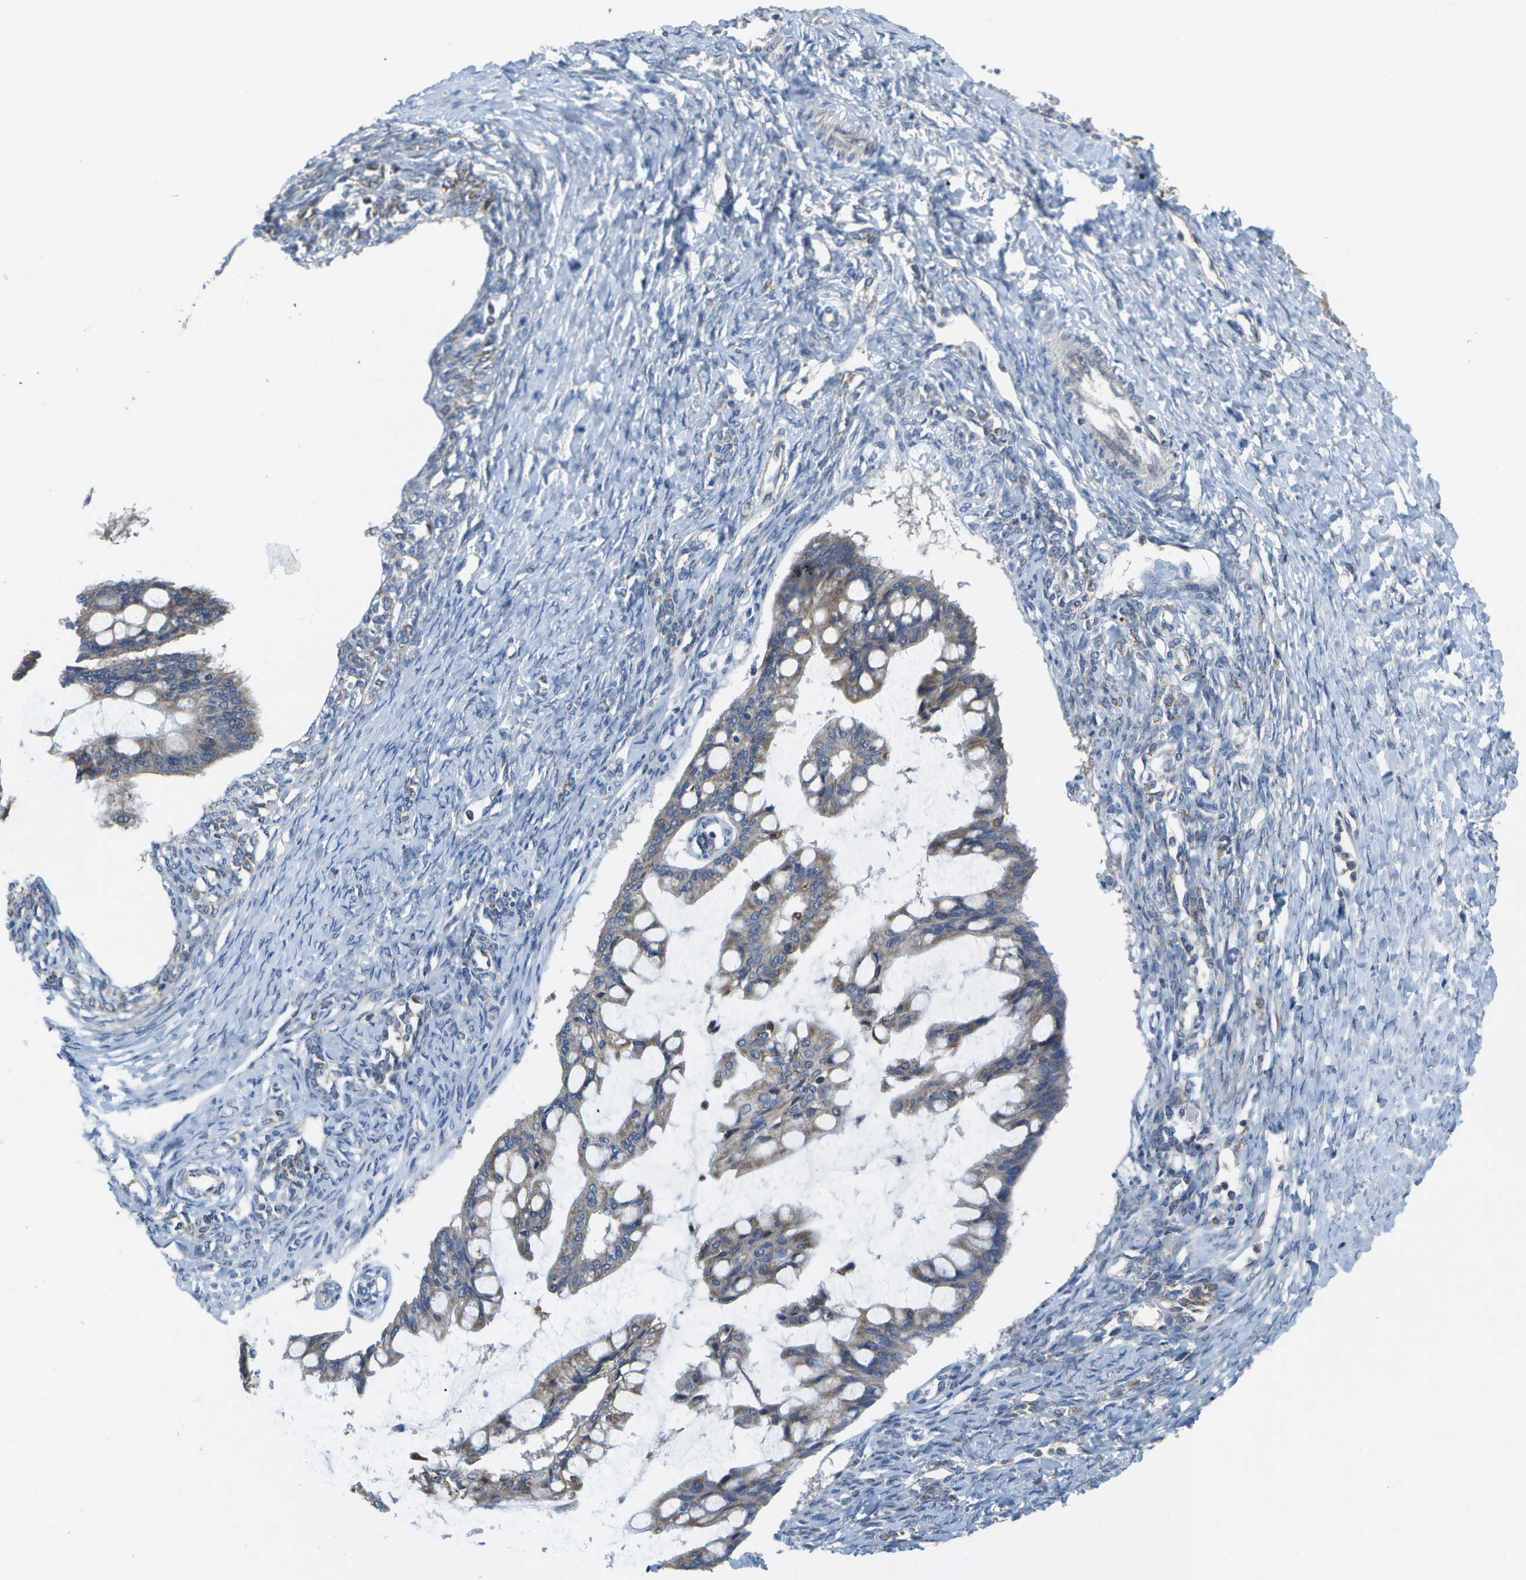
{"staining": {"intensity": "moderate", "quantity": ">75%", "location": "cytoplasmic/membranous"}, "tissue": "ovarian cancer", "cell_type": "Tumor cells", "image_type": "cancer", "snomed": [{"axis": "morphology", "description": "Cystadenocarcinoma, mucinous, NOS"}, {"axis": "topography", "description": "Ovary"}], "caption": "The histopathology image displays staining of ovarian mucinous cystadenocarcinoma, revealing moderate cytoplasmic/membranous protein positivity (brown color) within tumor cells.", "gene": "HADHA", "patient": {"sex": "female", "age": 73}}